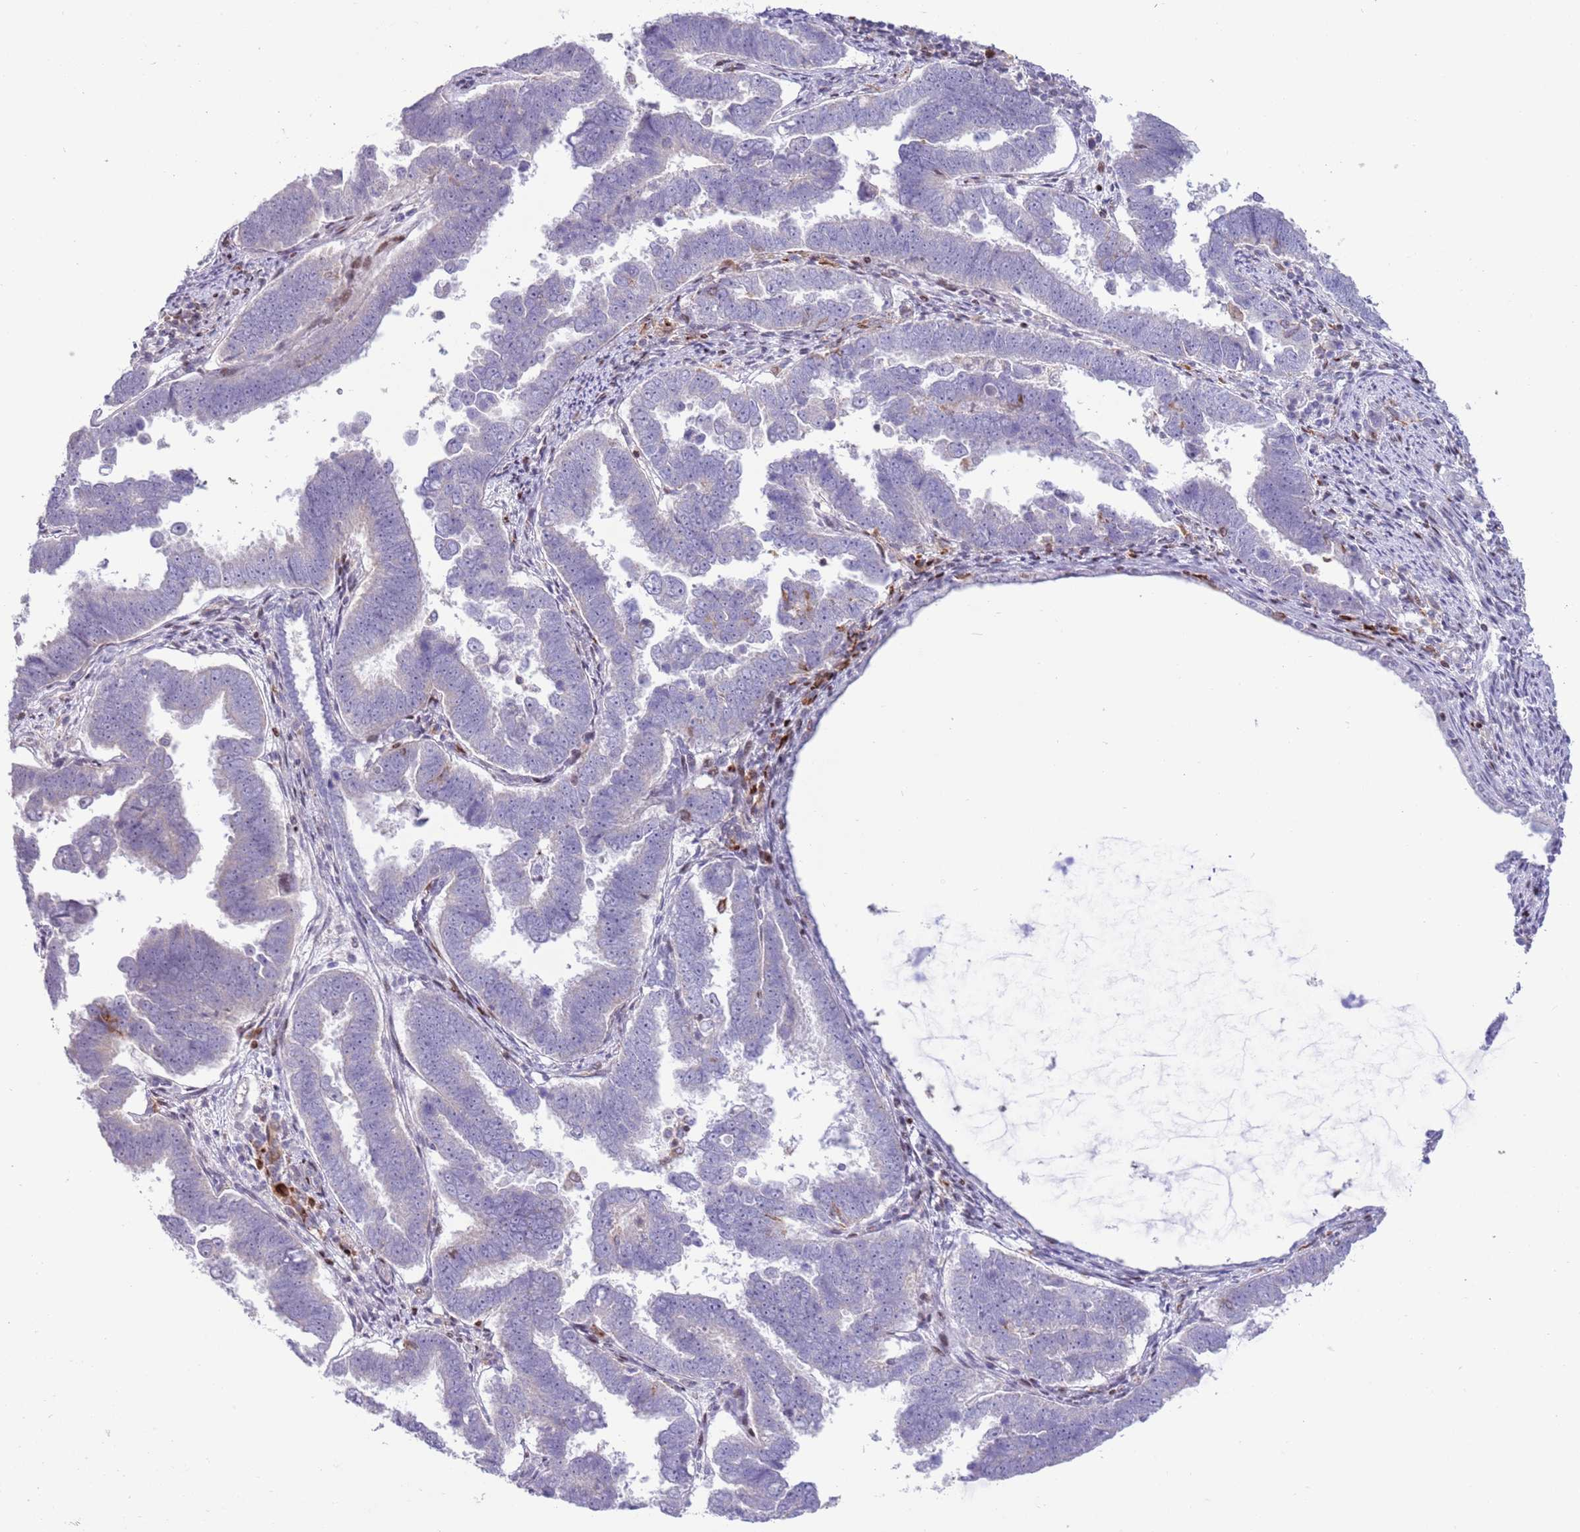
{"staining": {"intensity": "negative", "quantity": "none", "location": "none"}, "tissue": "endometrial cancer", "cell_type": "Tumor cells", "image_type": "cancer", "snomed": [{"axis": "morphology", "description": "Adenocarcinoma, NOS"}, {"axis": "topography", "description": "Endometrium"}], "caption": "DAB immunohistochemical staining of endometrial cancer (adenocarcinoma) reveals no significant expression in tumor cells.", "gene": "ANO8", "patient": {"sex": "female", "age": 75}}